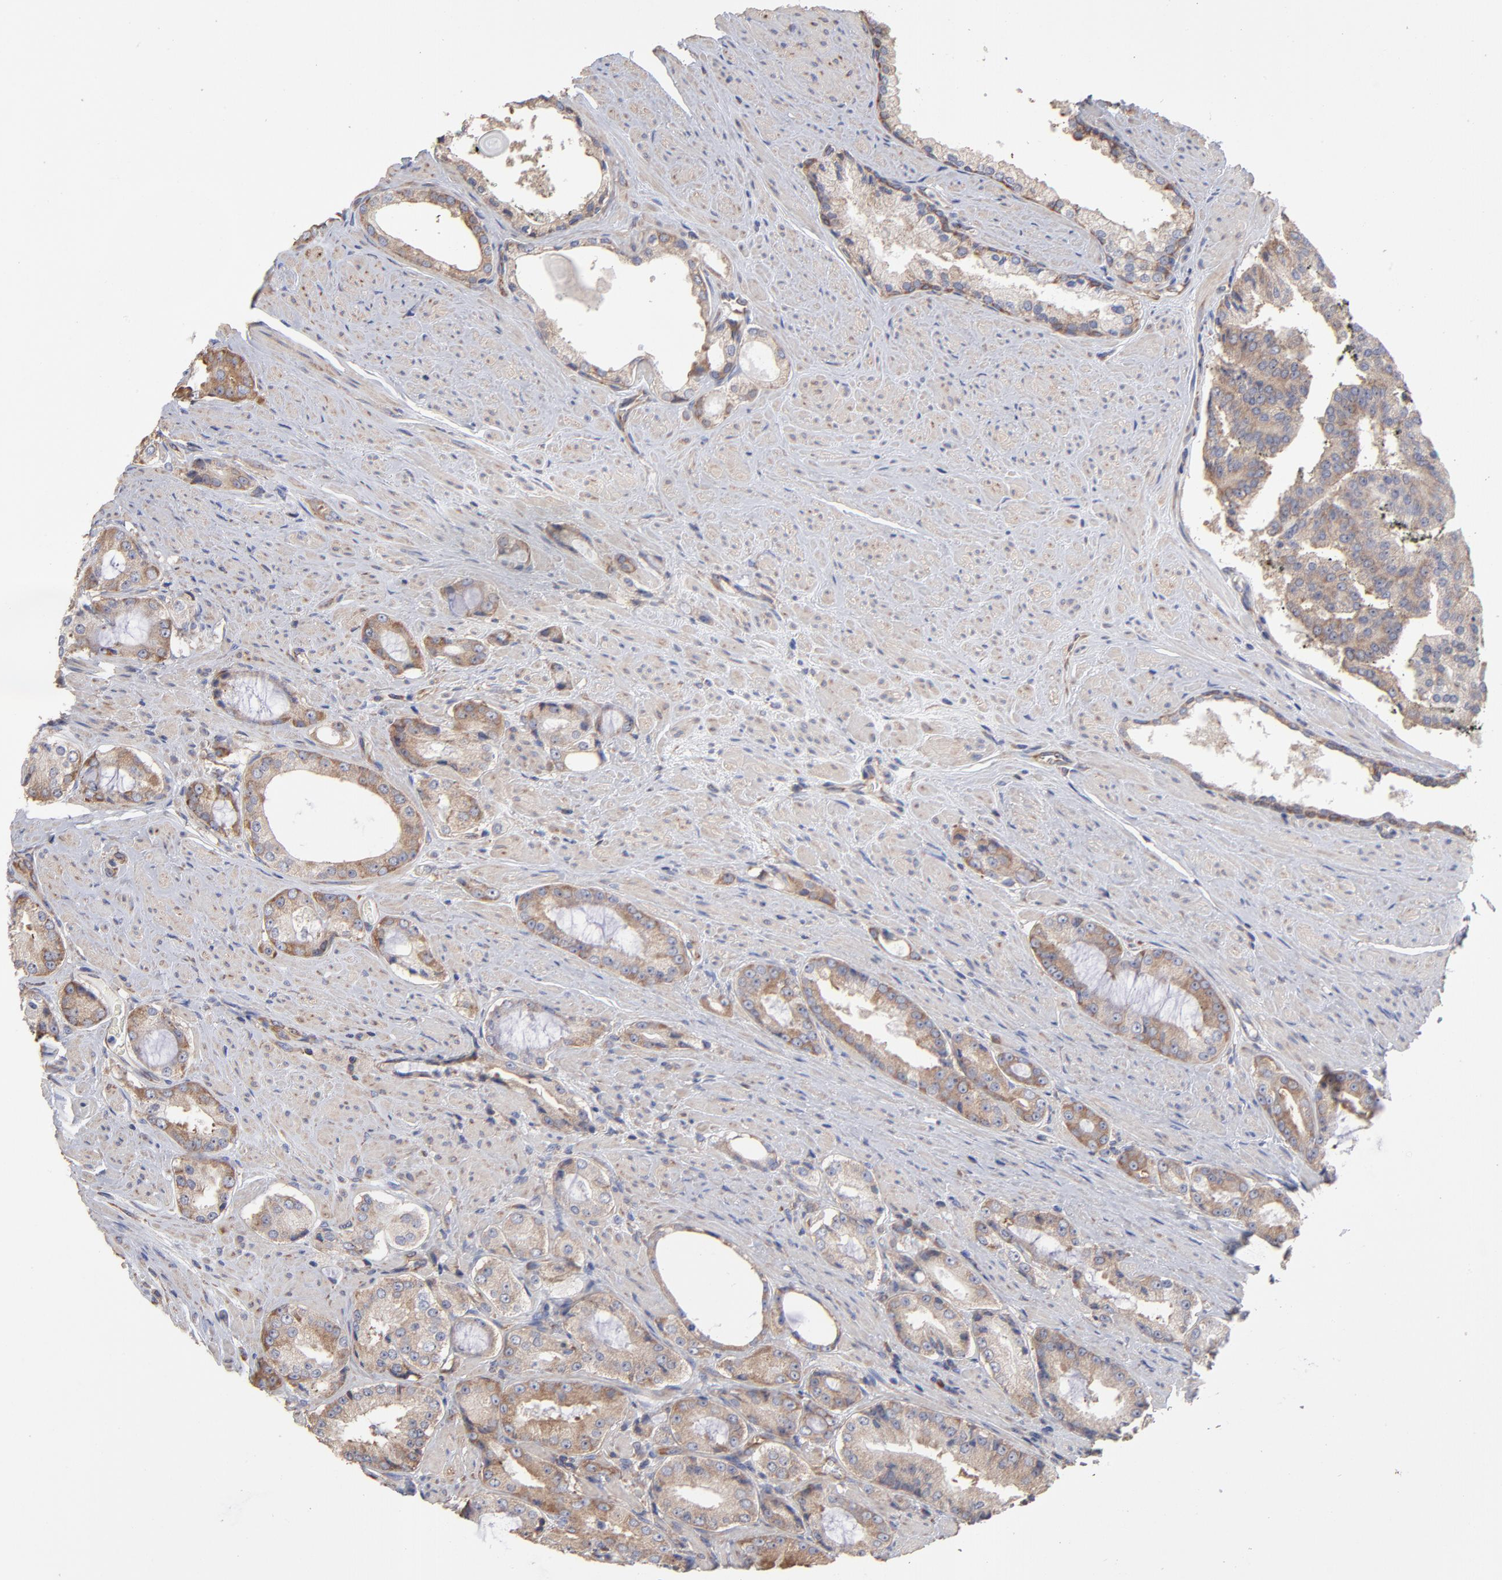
{"staining": {"intensity": "weak", "quantity": ">75%", "location": "cytoplasmic/membranous"}, "tissue": "prostate cancer", "cell_type": "Tumor cells", "image_type": "cancer", "snomed": [{"axis": "morphology", "description": "Adenocarcinoma, Medium grade"}, {"axis": "topography", "description": "Prostate"}], "caption": "Immunohistochemical staining of human adenocarcinoma (medium-grade) (prostate) reveals low levels of weak cytoplasmic/membranous protein positivity in approximately >75% of tumor cells.", "gene": "RPL3", "patient": {"sex": "male", "age": 60}}